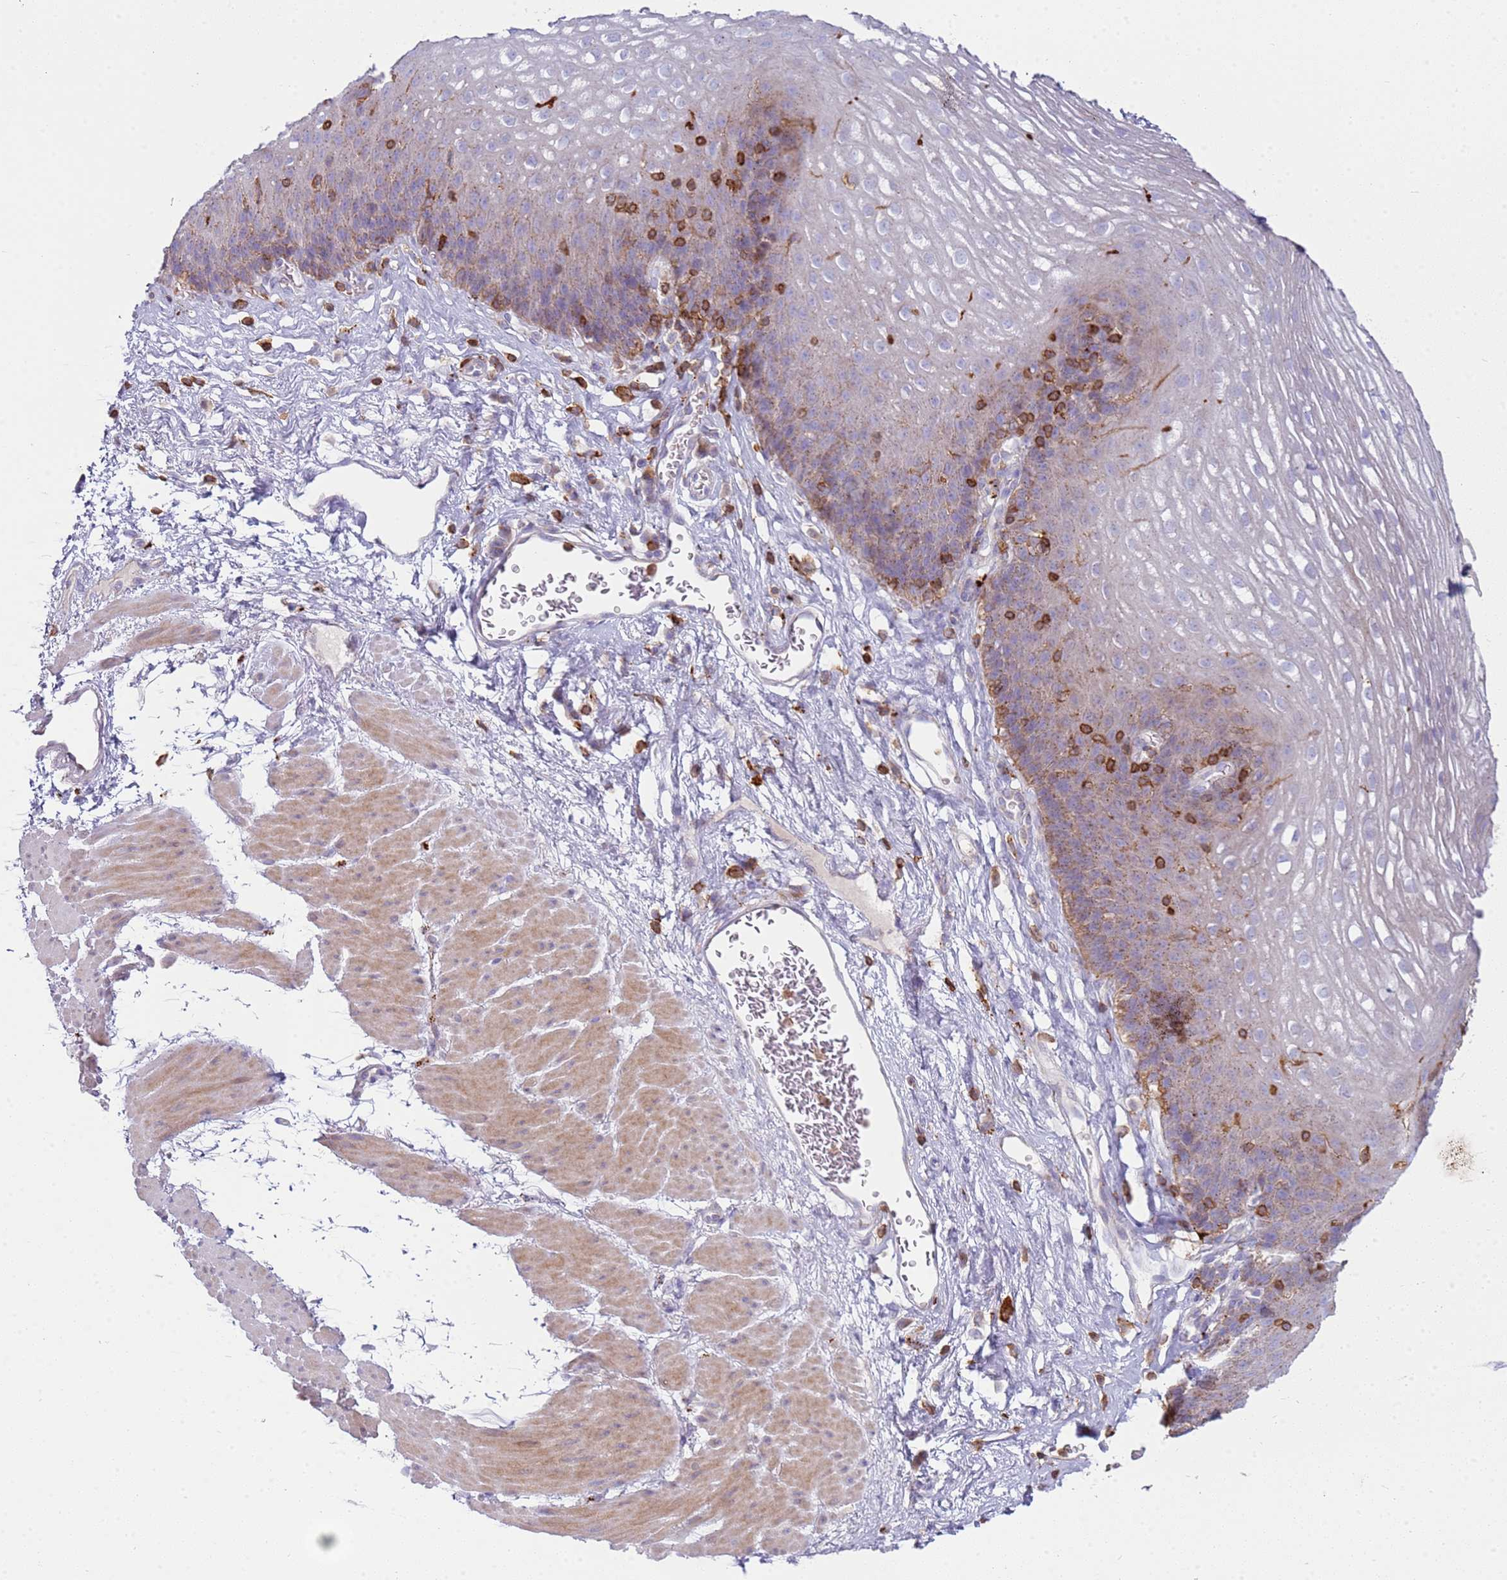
{"staining": {"intensity": "moderate", "quantity": "<25%", "location": "cytoplasmic/membranous"}, "tissue": "esophagus", "cell_type": "Squamous epithelial cells", "image_type": "normal", "snomed": [{"axis": "morphology", "description": "Normal tissue, NOS"}, {"axis": "topography", "description": "Esophagus"}], "caption": "The image reveals immunohistochemical staining of normal esophagus. There is moderate cytoplasmic/membranous staining is identified in approximately <25% of squamous epithelial cells.", "gene": "TTPAL", "patient": {"sex": "female", "age": 66}}